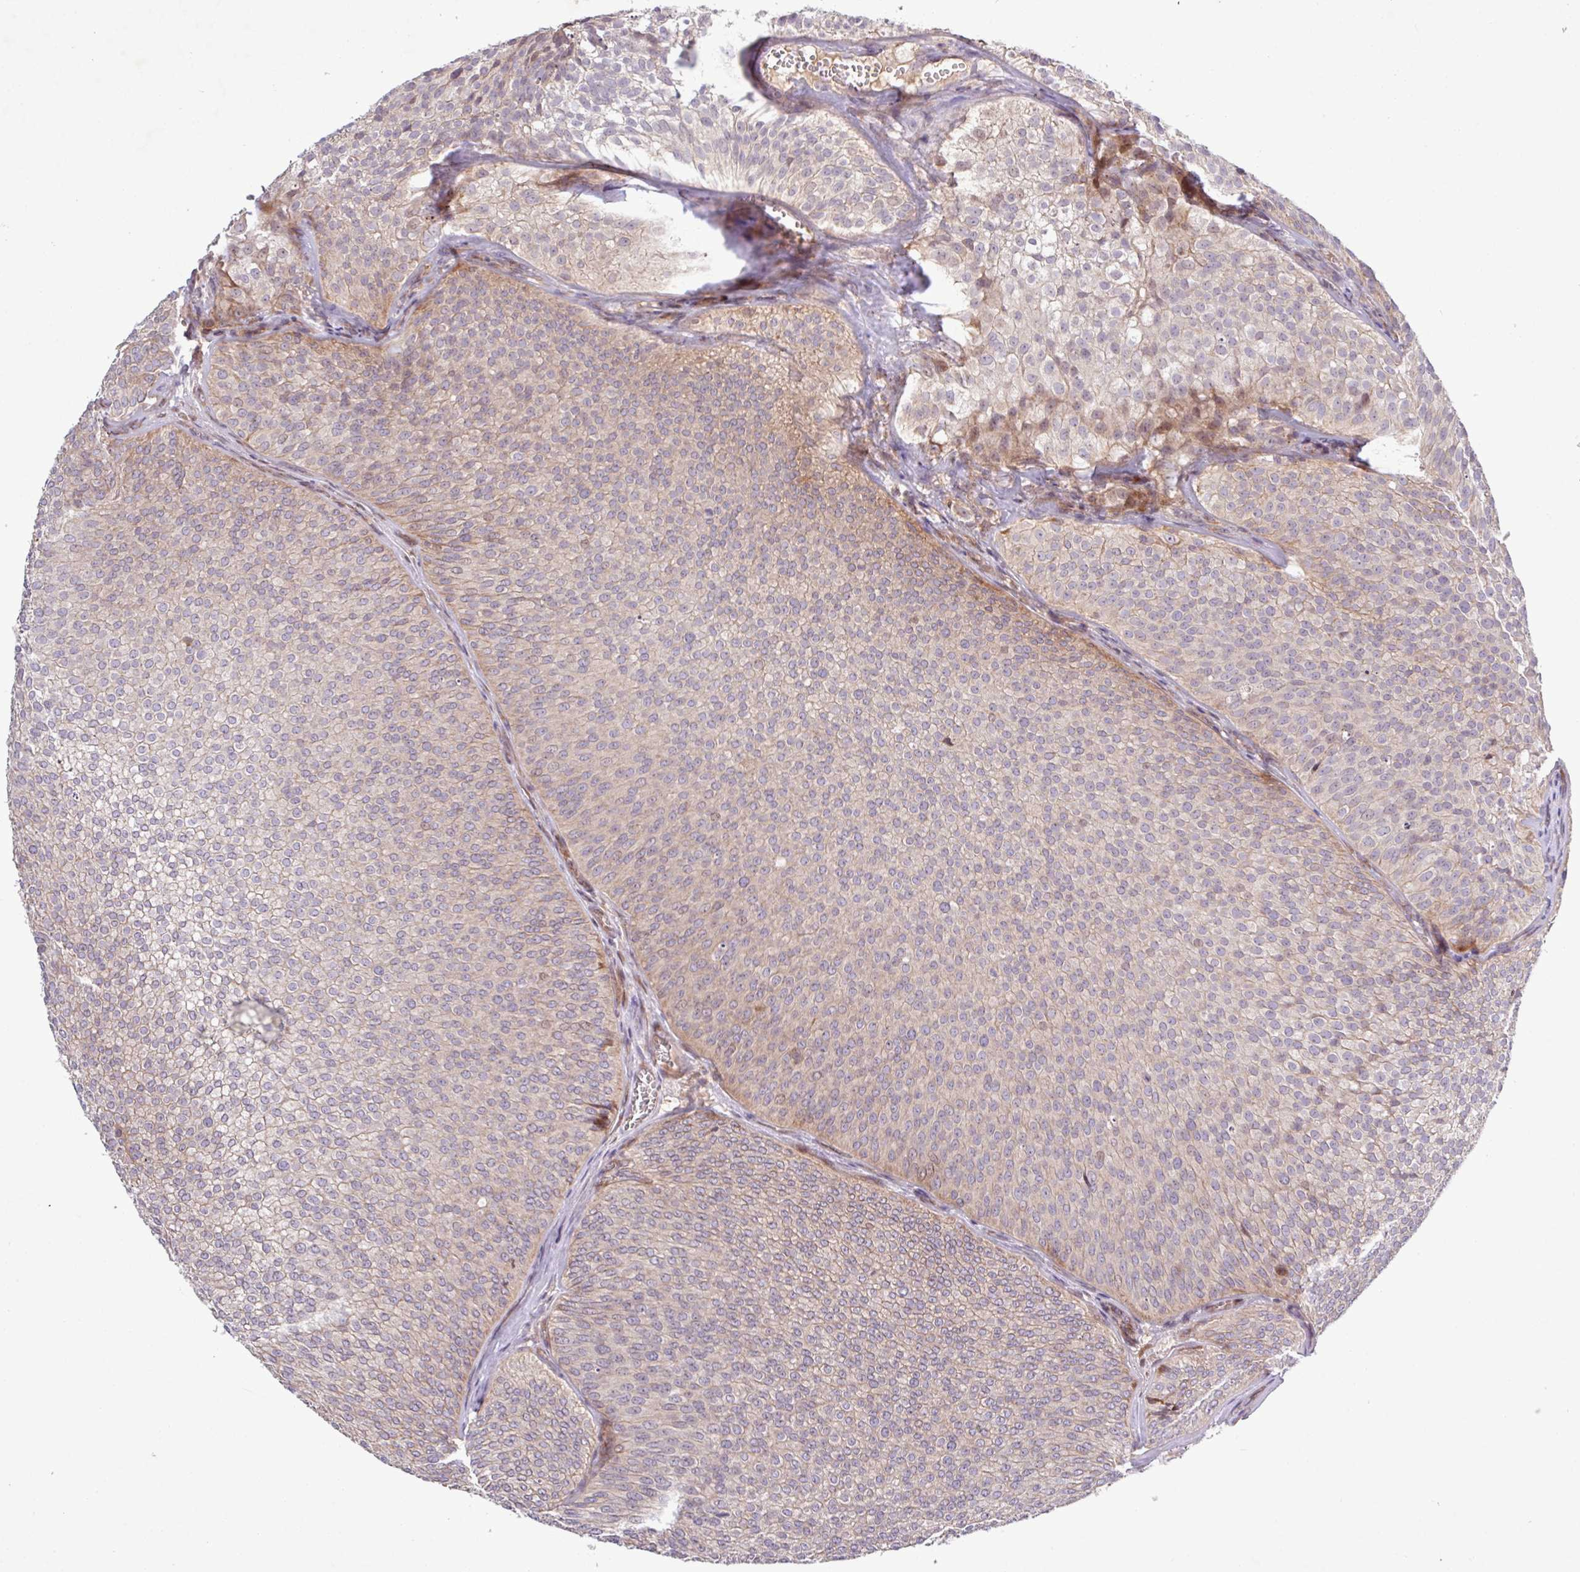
{"staining": {"intensity": "weak", "quantity": "25%-75%", "location": "cytoplasmic/membranous"}, "tissue": "urothelial cancer", "cell_type": "Tumor cells", "image_type": "cancer", "snomed": [{"axis": "morphology", "description": "Urothelial carcinoma, Low grade"}, {"axis": "topography", "description": "Urinary bladder"}], "caption": "This image exhibits immunohistochemistry staining of urothelial cancer, with low weak cytoplasmic/membranous expression in about 25%-75% of tumor cells.", "gene": "TNFSF12", "patient": {"sex": "male", "age": 91}}